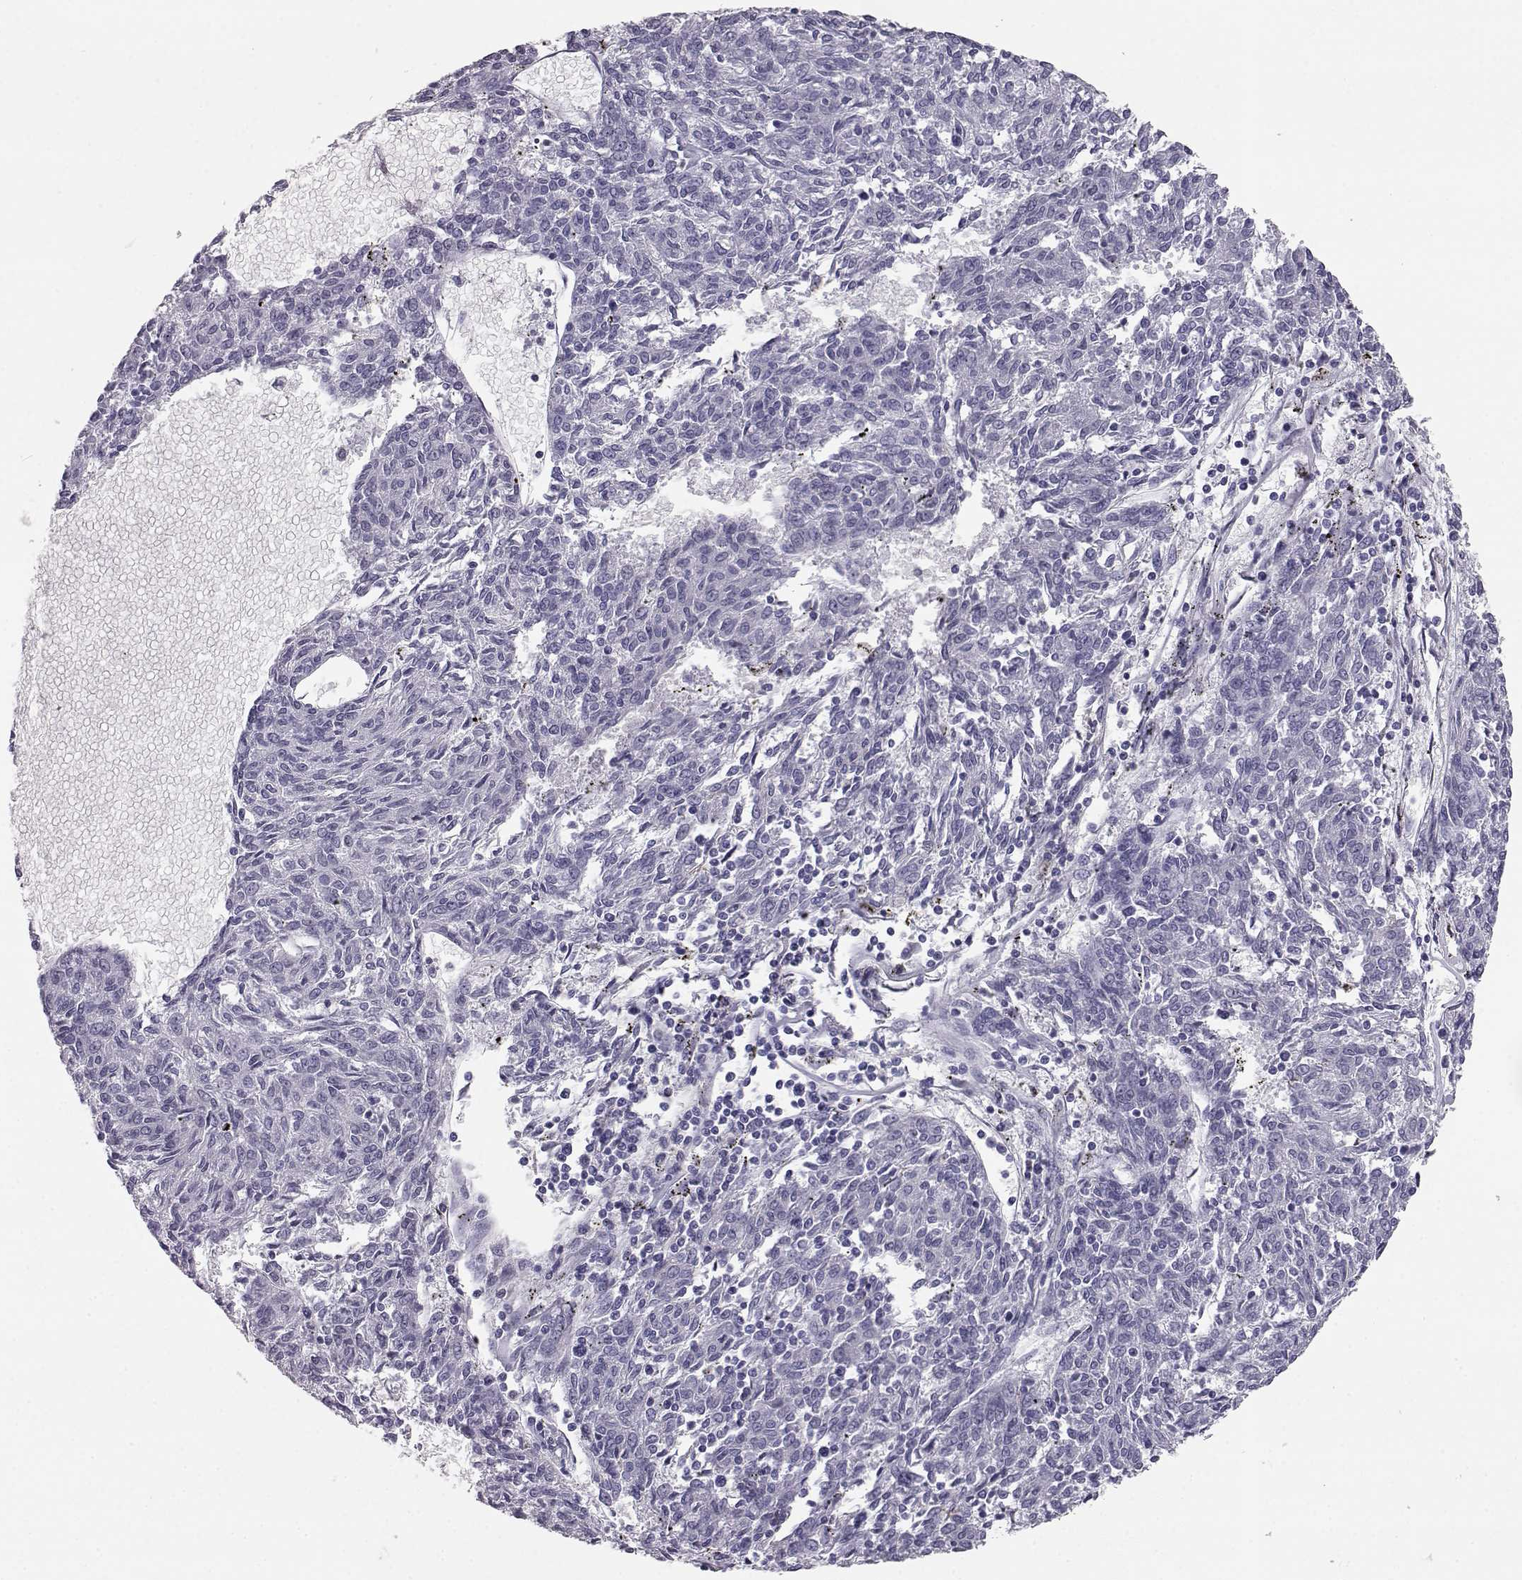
{"staining": {"intensity": "negative", "quantity": "none", "location": "none"}, "tissue": "melanoma", "cell_type": "Tumor cells", "image_type": "cancer", "snomed": [{"axis": "morphology", "description": "Malignant melanoma, NOS"}, {"axis": "topography", "description": "Skin"}], "caption": "IHC image of human malignant melanoma stained for a protein (brown), which shows no expression in tumor cells.", "gene": "ITLN2", "patient": {"sex": "female", "age": 72}}